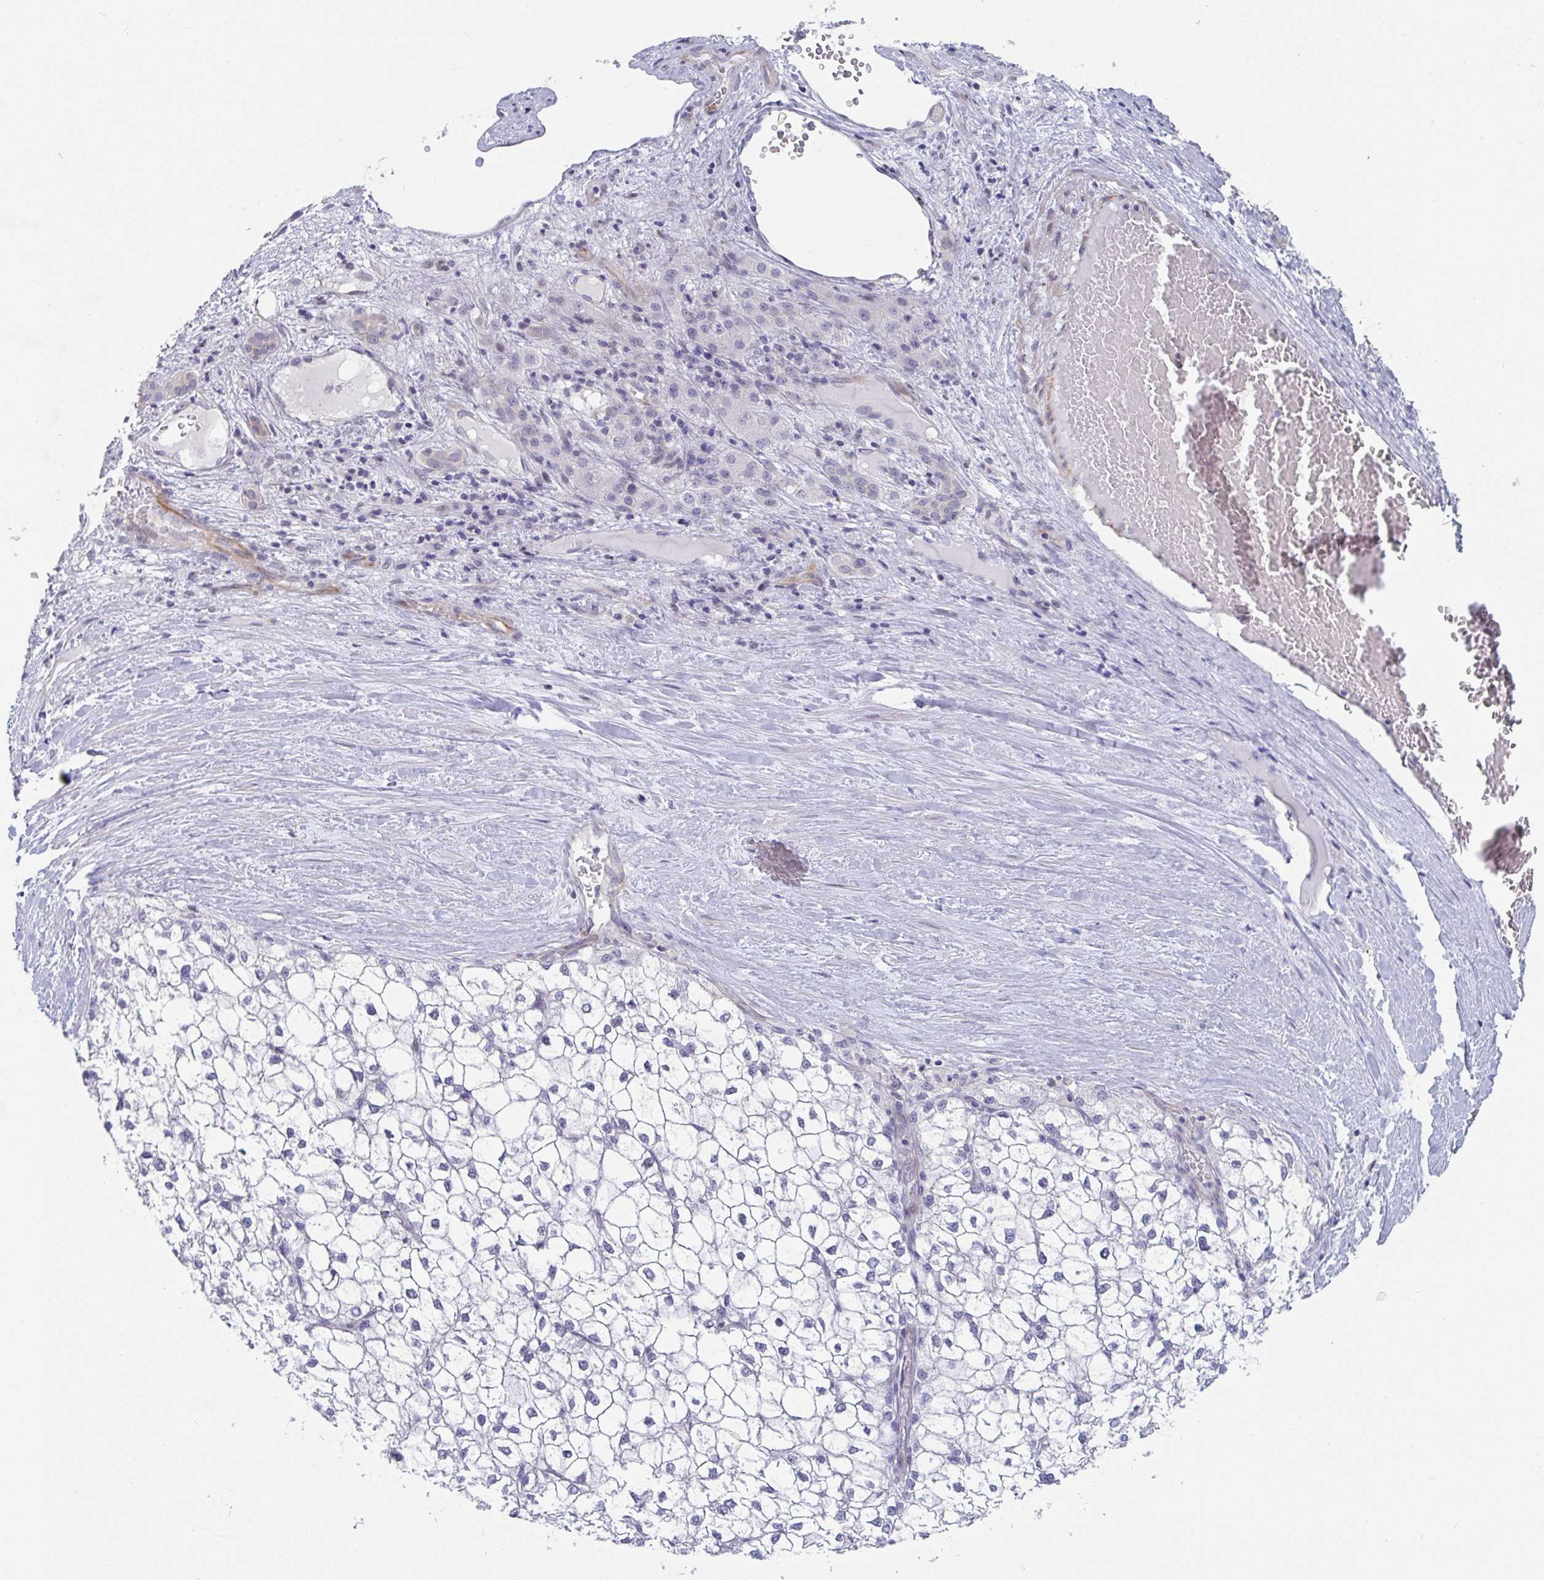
{"staining": {"intensity": "negative", "quantity": "none", "location": "none"}, "tissue": "liver cancer", "cell_type": "Tumor cells", "image_type": "cancer", "snomed": [{"axis": "morphology", "description": "Carcinoma, Hepatocellular, NOS"}, {"axis": "topography", "description": "Liver"}], "caption": "A histopathology image of human liver cancer is negative for staining in tumor cells.", "gene": "FAM156B", "patient": {"sex": "female", "age": 43}}